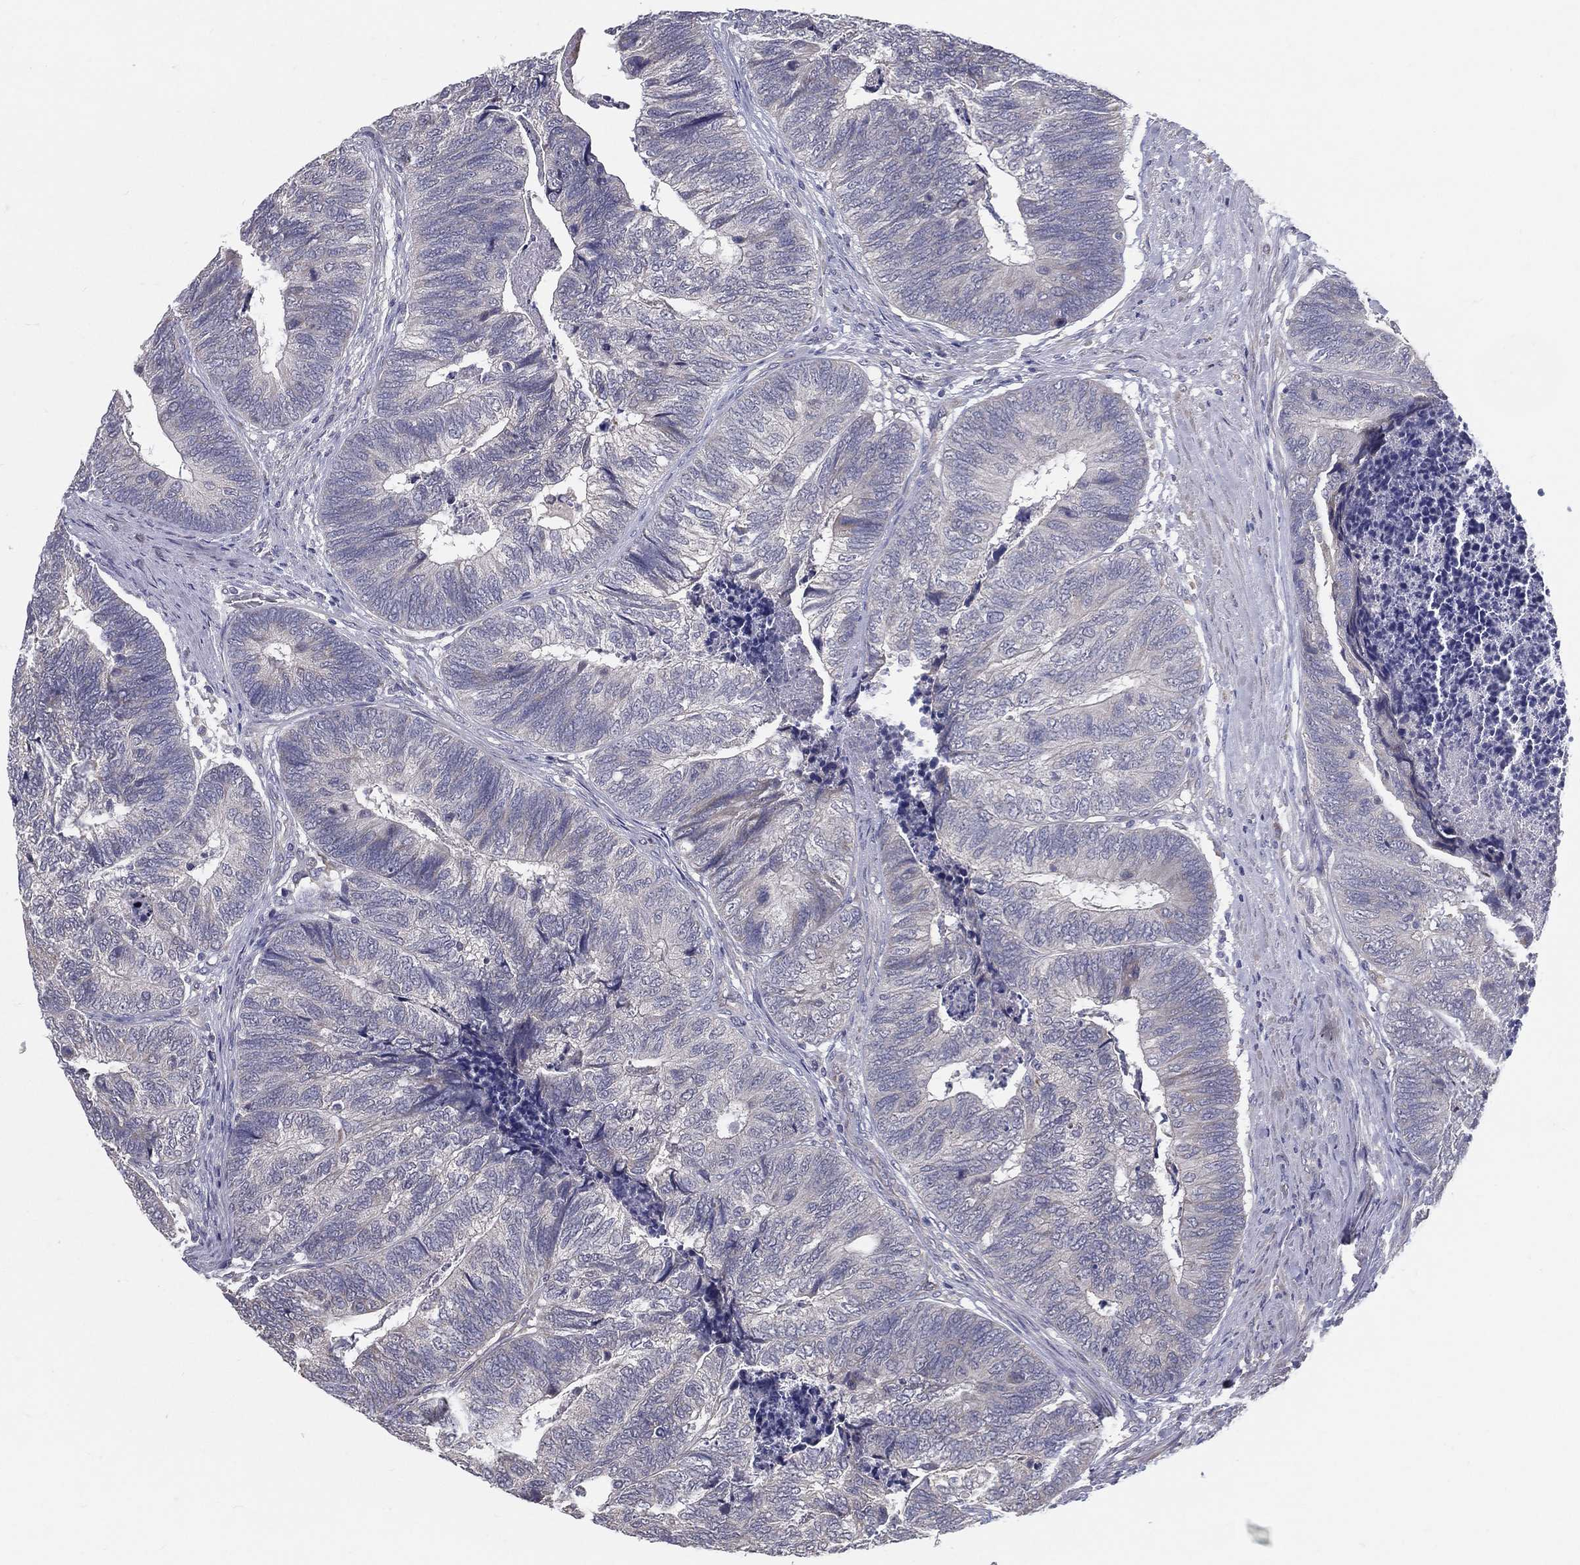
{"staining": {"intensity": "negative", "quantity": "none", "location": "none"}, "tissue": "colorectal cancer", "cell_type": "Tumor cells", "image_type": "cancer", "snomed": [{"axis": "morphology", "description": "Adenocarcinoma, NOS"}, {"axis": "topography", "description": "Colon"}], "caption": "Micrograph shows no protein expression in tumor cells of colorectal cancer (adenocarcinoma) tissue.", "gene": "PCSK1", "patient": {"sex": "female", "age": 67}}